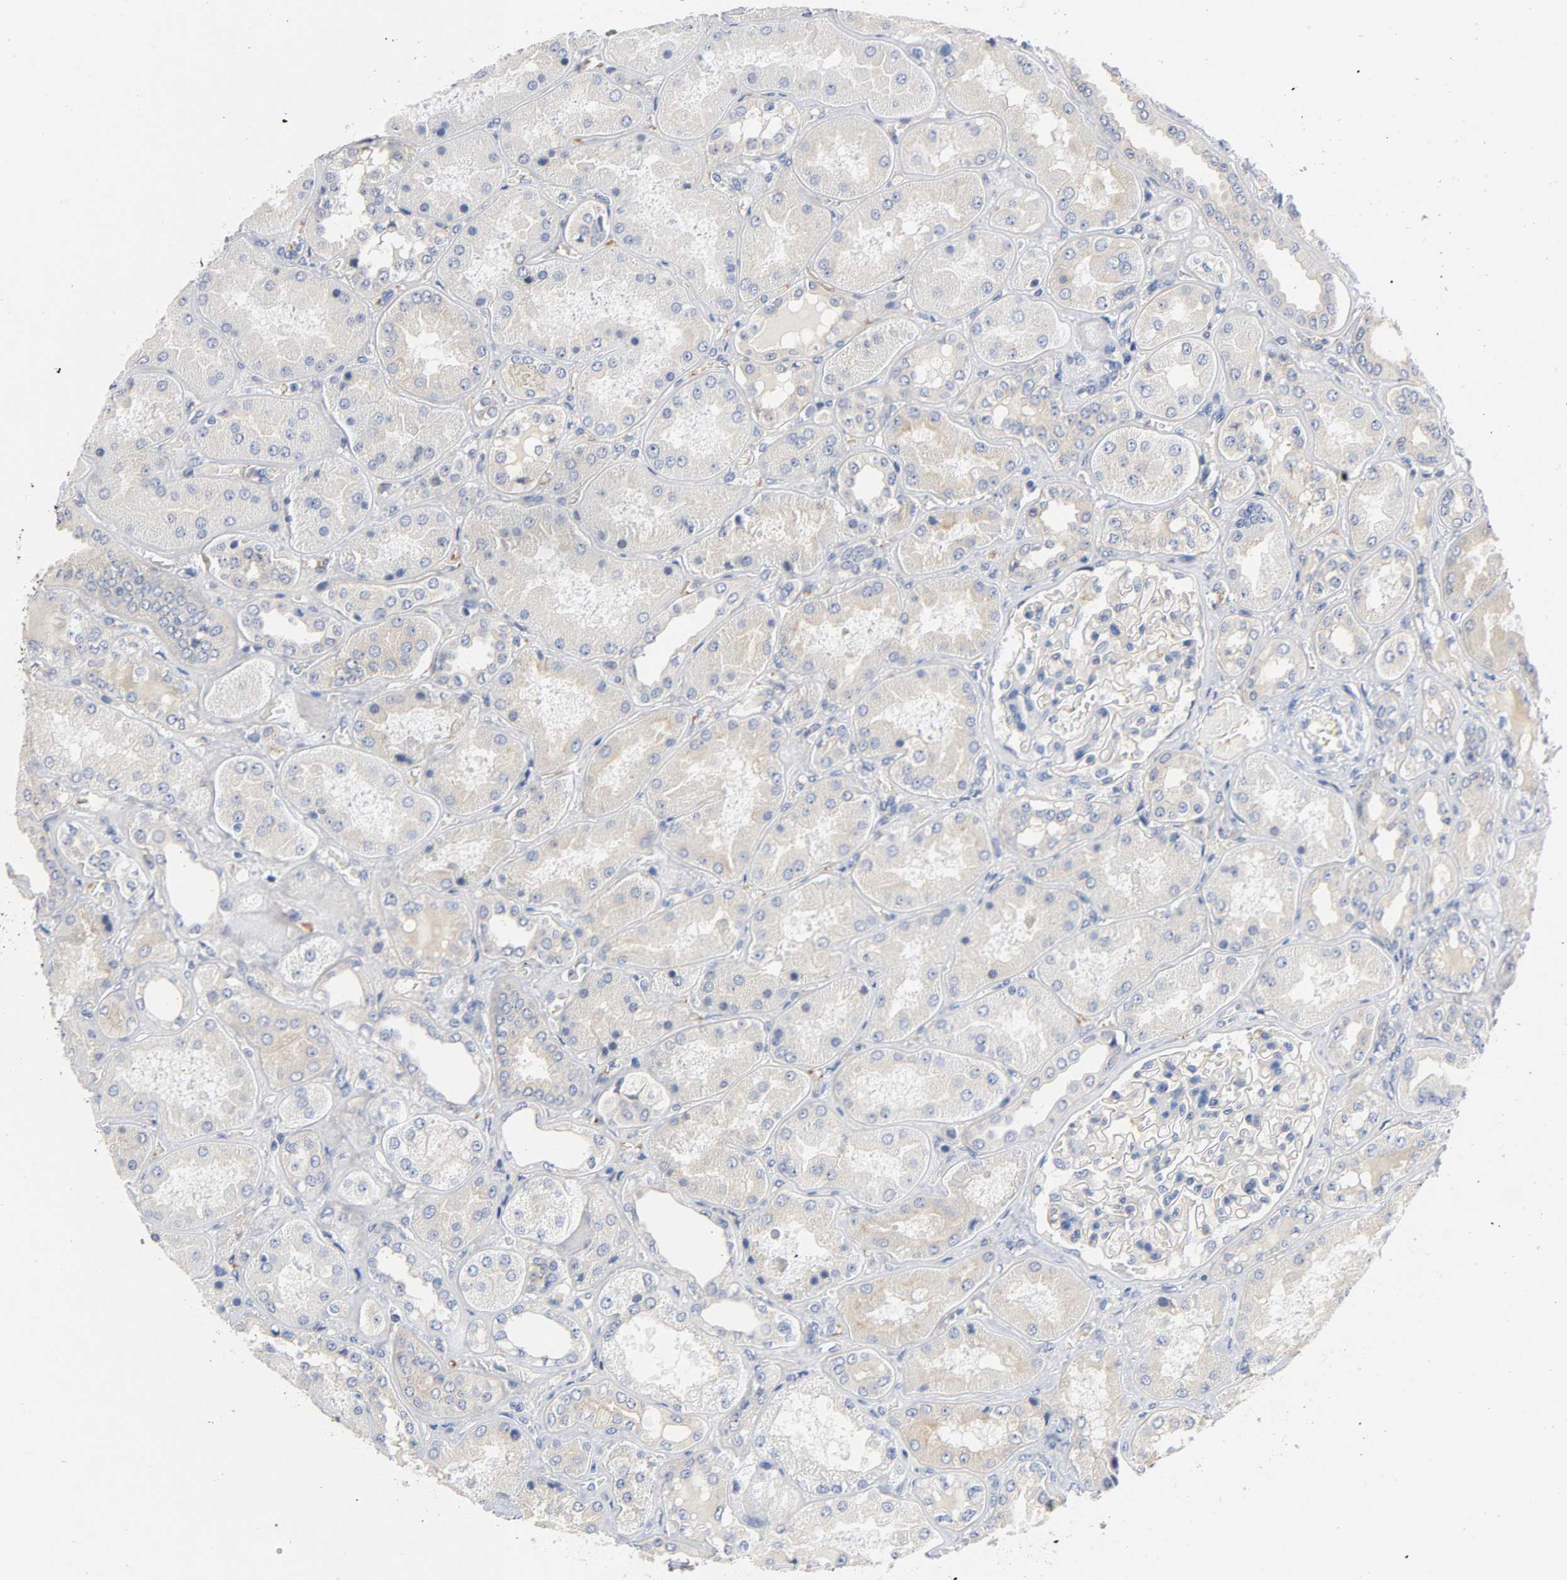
{"staining": {"intensity": "negative", "quantity": "none", "location": "none"}, "tissue": "kidney", "cell_type": "Cells in glomeruli", "image_type": "normal", "snomed": [{"axis": "morphology", "description": "Normal tissue, NOS"}, {"axis": "topography", "description": "Kidney"}], "caption": "IHC histopathology image of normal kidney: human kidney stained with DAB (3,3'-diaminobenzidine) shows no significant protein positivity in cells in glomeruli. (Immunohistochemistry (ihc), brightfield microscopy, high magnification).", "gene": "SRC", "patient": {"sex": "female", "age": 56}}